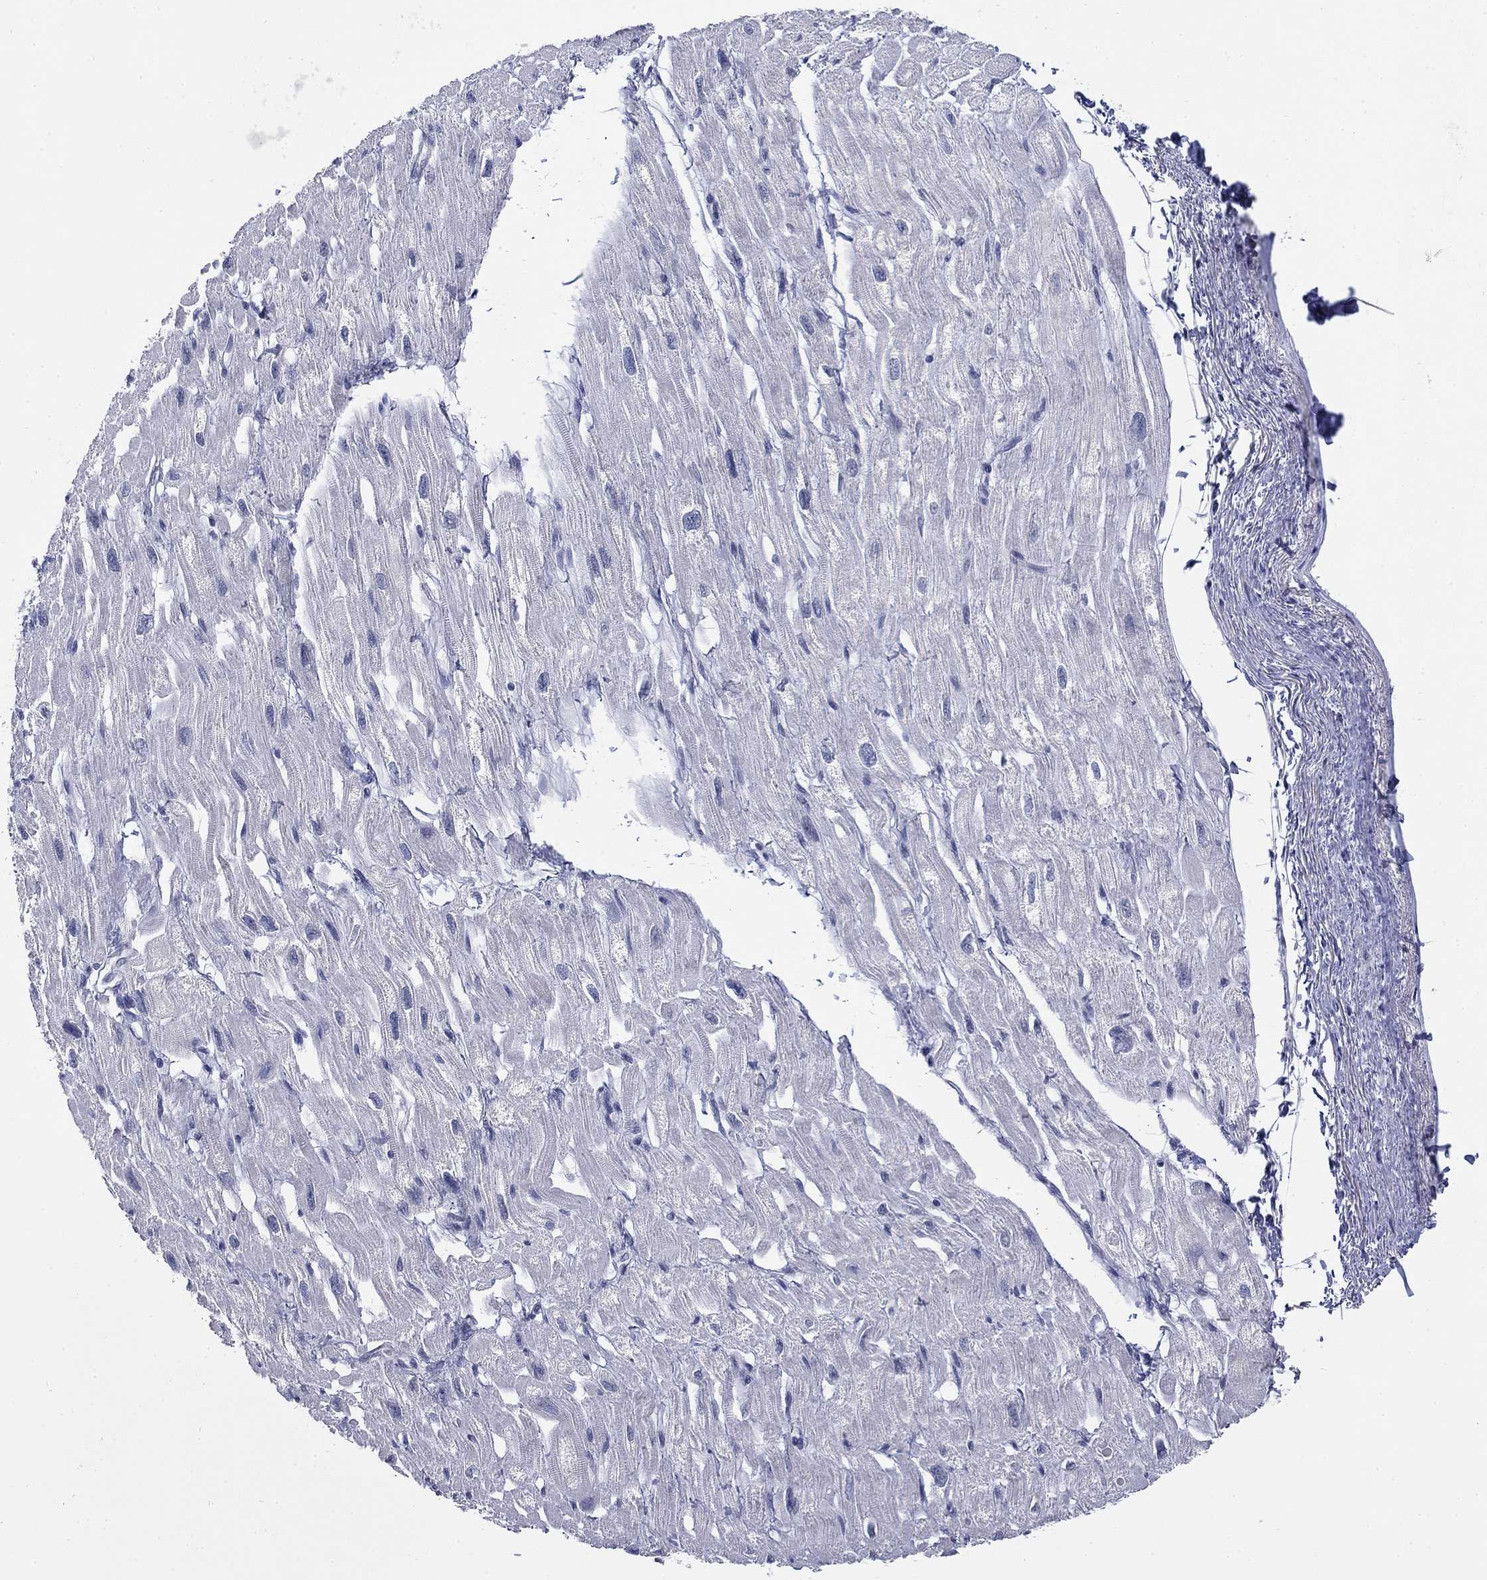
{"staining": {"intensity": "negative", "quantity": "none", "location": "none"}, "tissue": "heart muscle", "cell_type": "Cardiomyocytes", "image_type": "normal", "snomed": [{"axis": "morphology", "description": "Normal tissue, NOS"}, {"axis": "topography", "description": "Heart"}], "caption": "High power microscopy photomicrograph of an IHC image of benign heart muscle, revealing no significant expression in cardiomyocytes.", "gene": "ECEL1", "patient": {"sex": "male", "age": 66}}